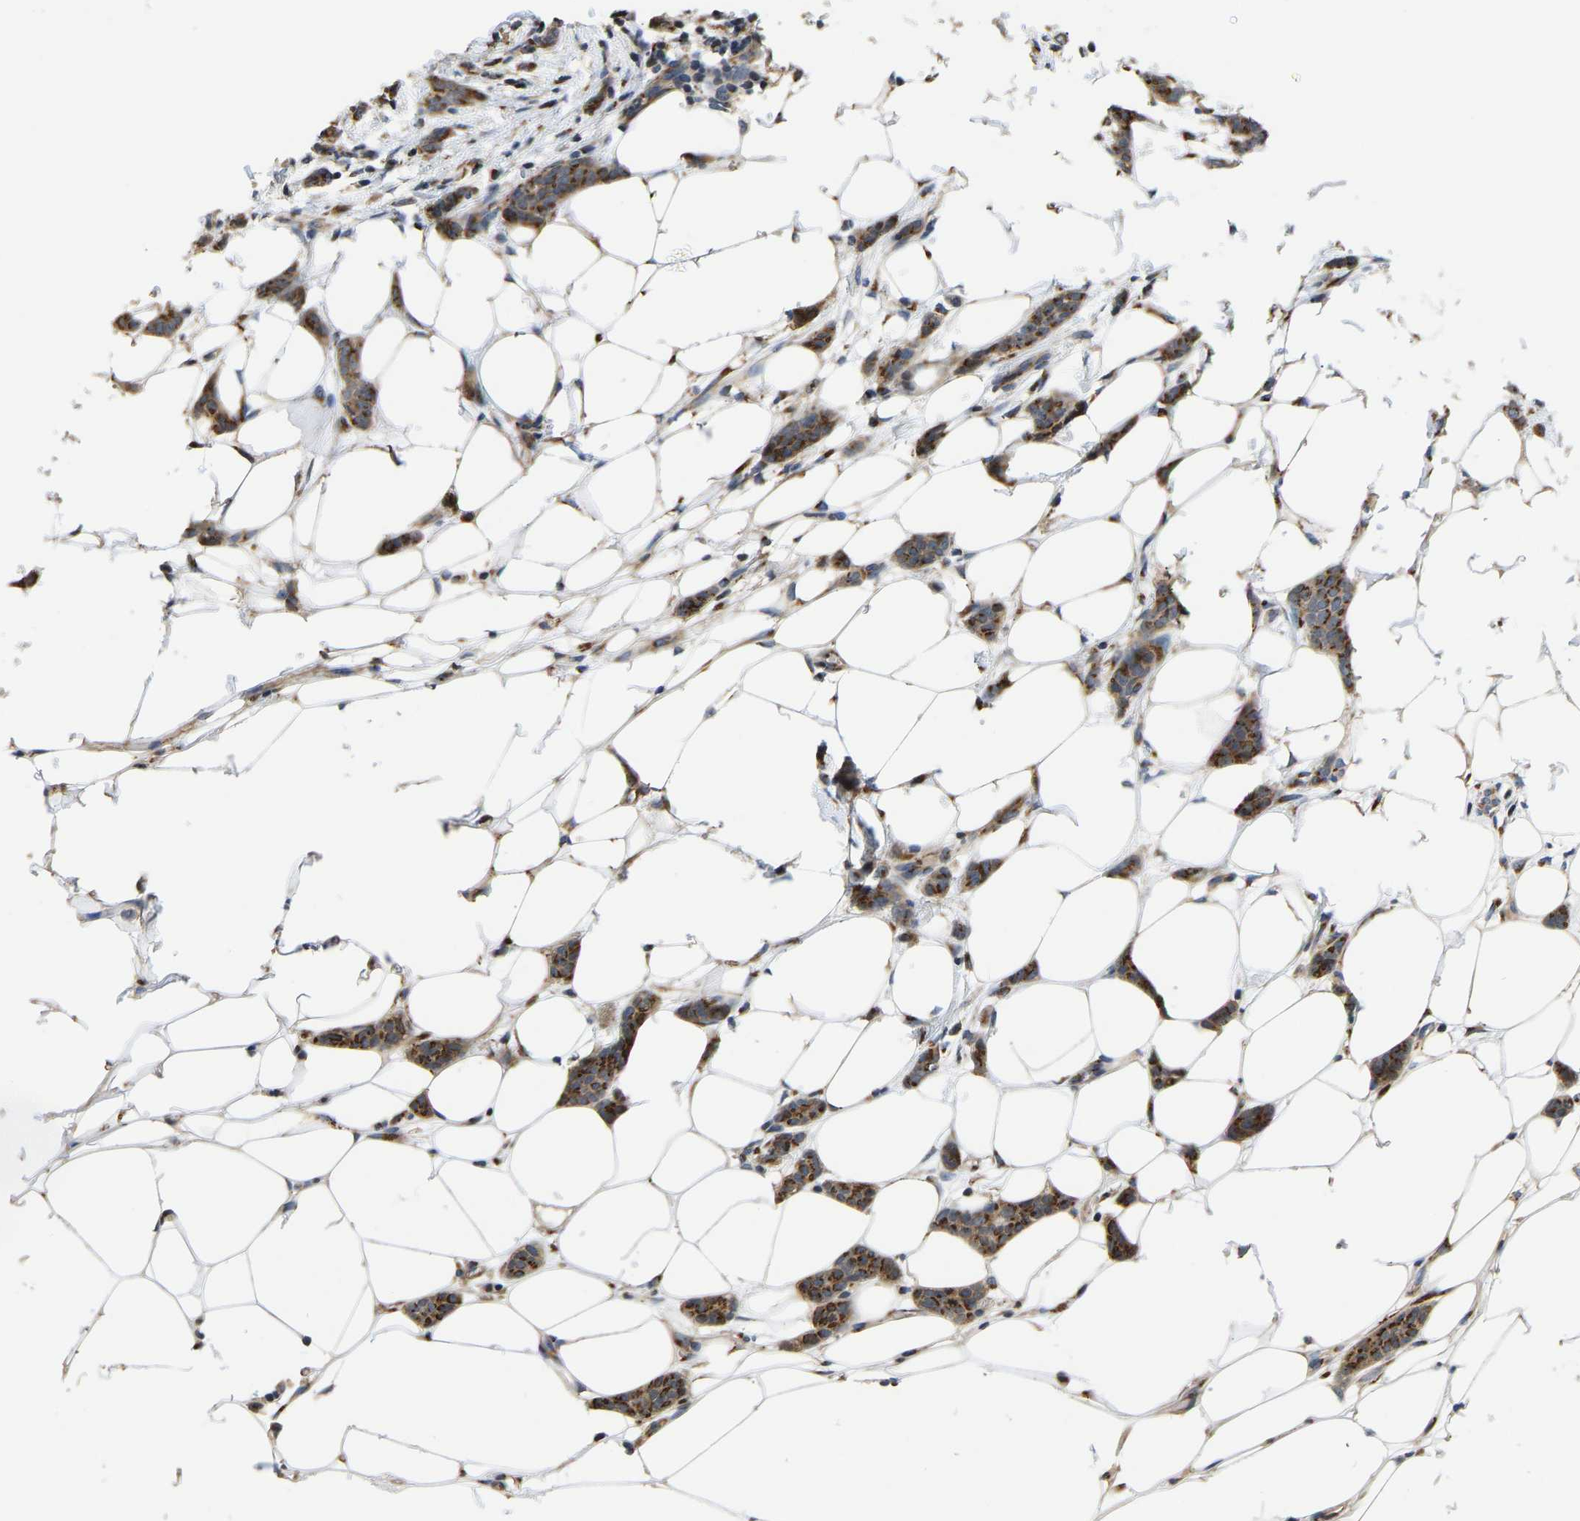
{"staining": {"intensity": "strong", "quantity": ">75%", "location": "cytoplasmic/membranous"}, "tissue": "breast cancer", "cell_type": "Tumor cells", "image_type": "cancer", "snomed": [{"axis": "morphology", "description": "Lobular carcinoma"}, {"axis": "topography", "description": "Skin"}, {"axis": "topography", "description": "Breast"}], "caption": "This is an image of IHC staining of breast lobular carcinoma, which shows strong staining in the cytoplasmic/membranous of tumor cells.", "gene": "YIPF4", "patient": {"sex": "female", "age": 46}}